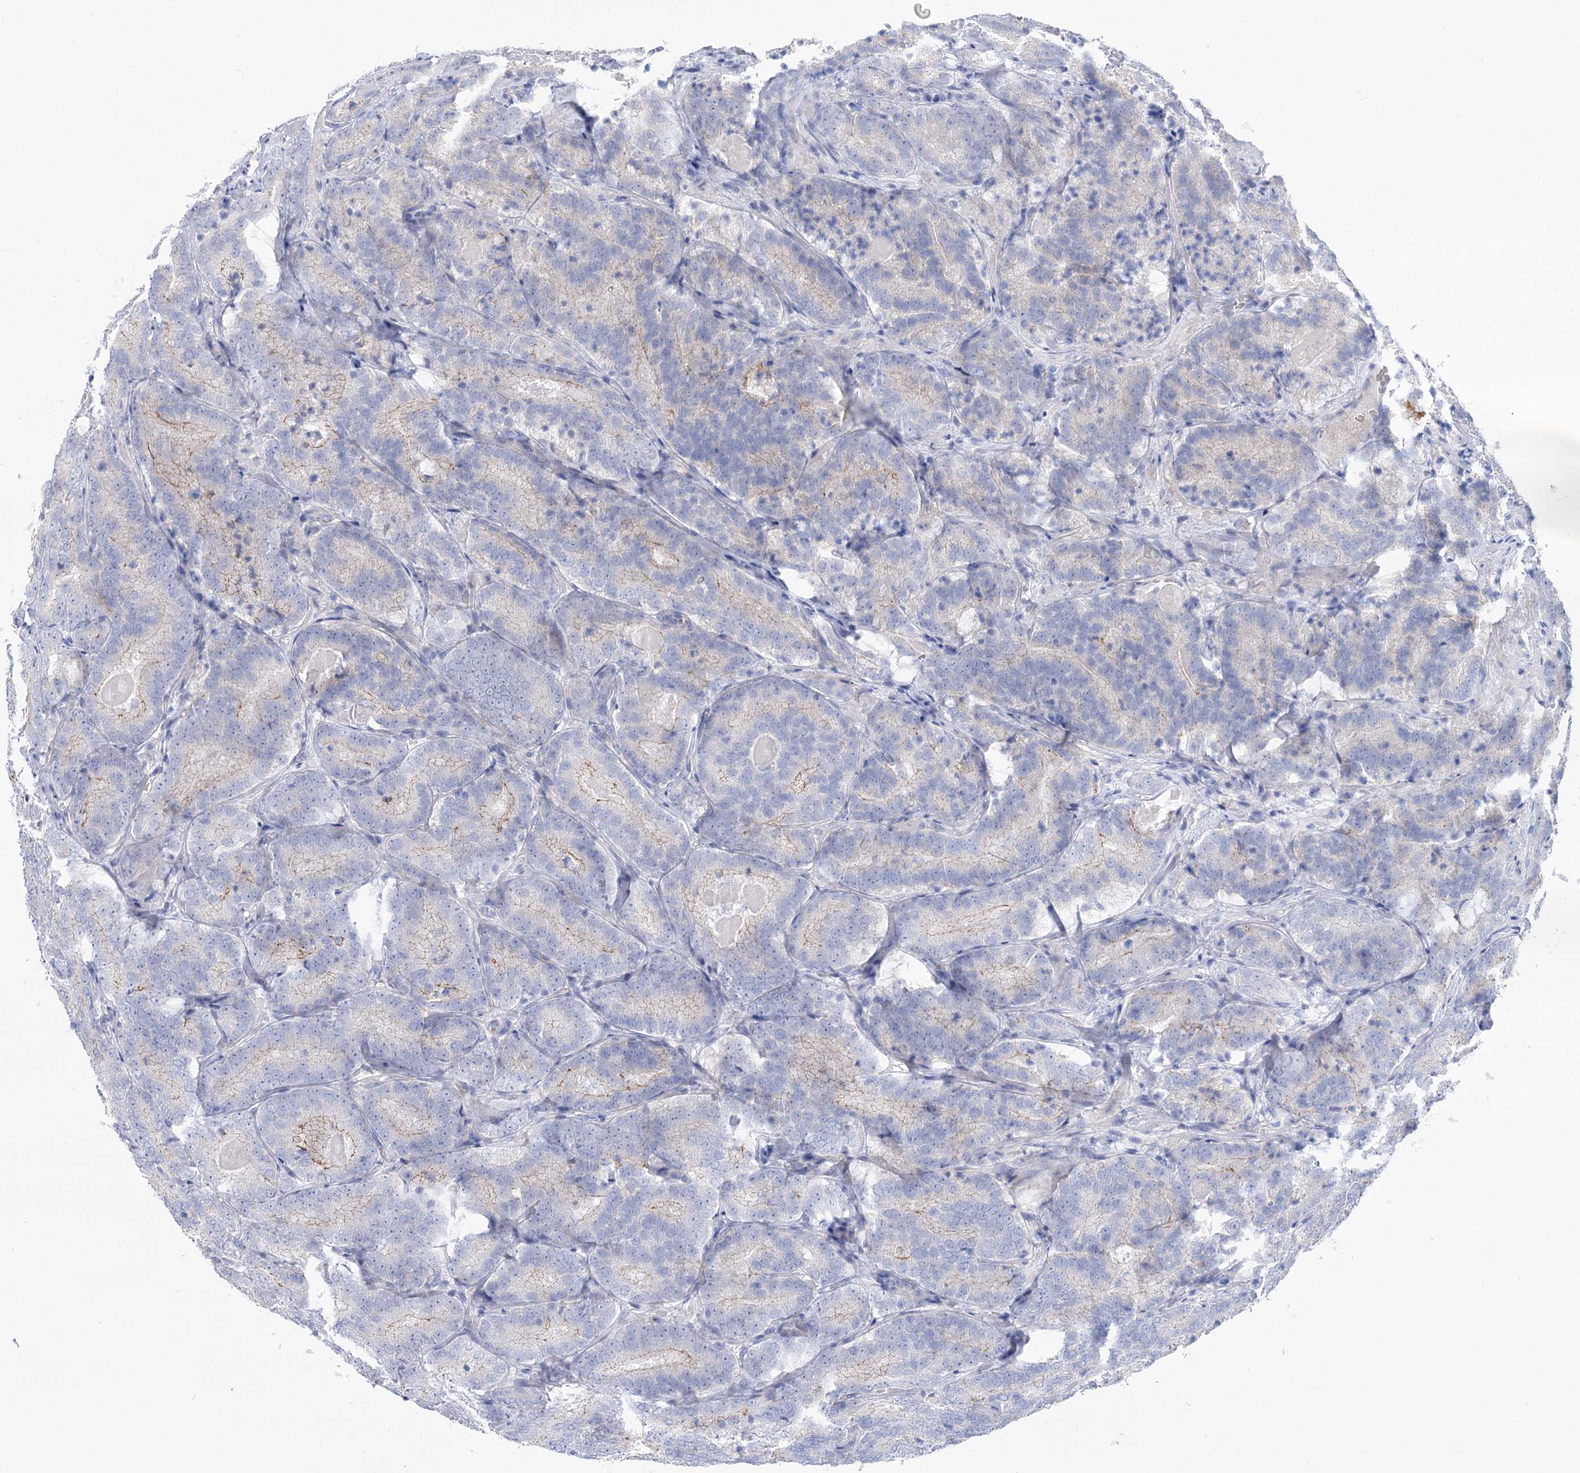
{"staining": {"intensity": "weak", "quantity": "<25%", "location": "cytoplasmic/membranous"}, "tissue": "prostate cancer", "cell_type": "Tumor cells", "image_type": "cancer", "snomed": [{"axis": "morphology", "description": "Adenocarcinoma, High grade"}, {"axis": "topography", "description": "Prostate"}], "caption": "A high-resolution histopathology image shows immunohistochemistry (IHC) staining of prostate cancer, which exhibits no significant positivity in tumor cells. (DAB (3,3'-diaminobenzidine) immunohistochemistry (IHC) with hematoxylin counter stain).", "gene": "NRAP", "patient": {"sex": "male", "age": 57}}